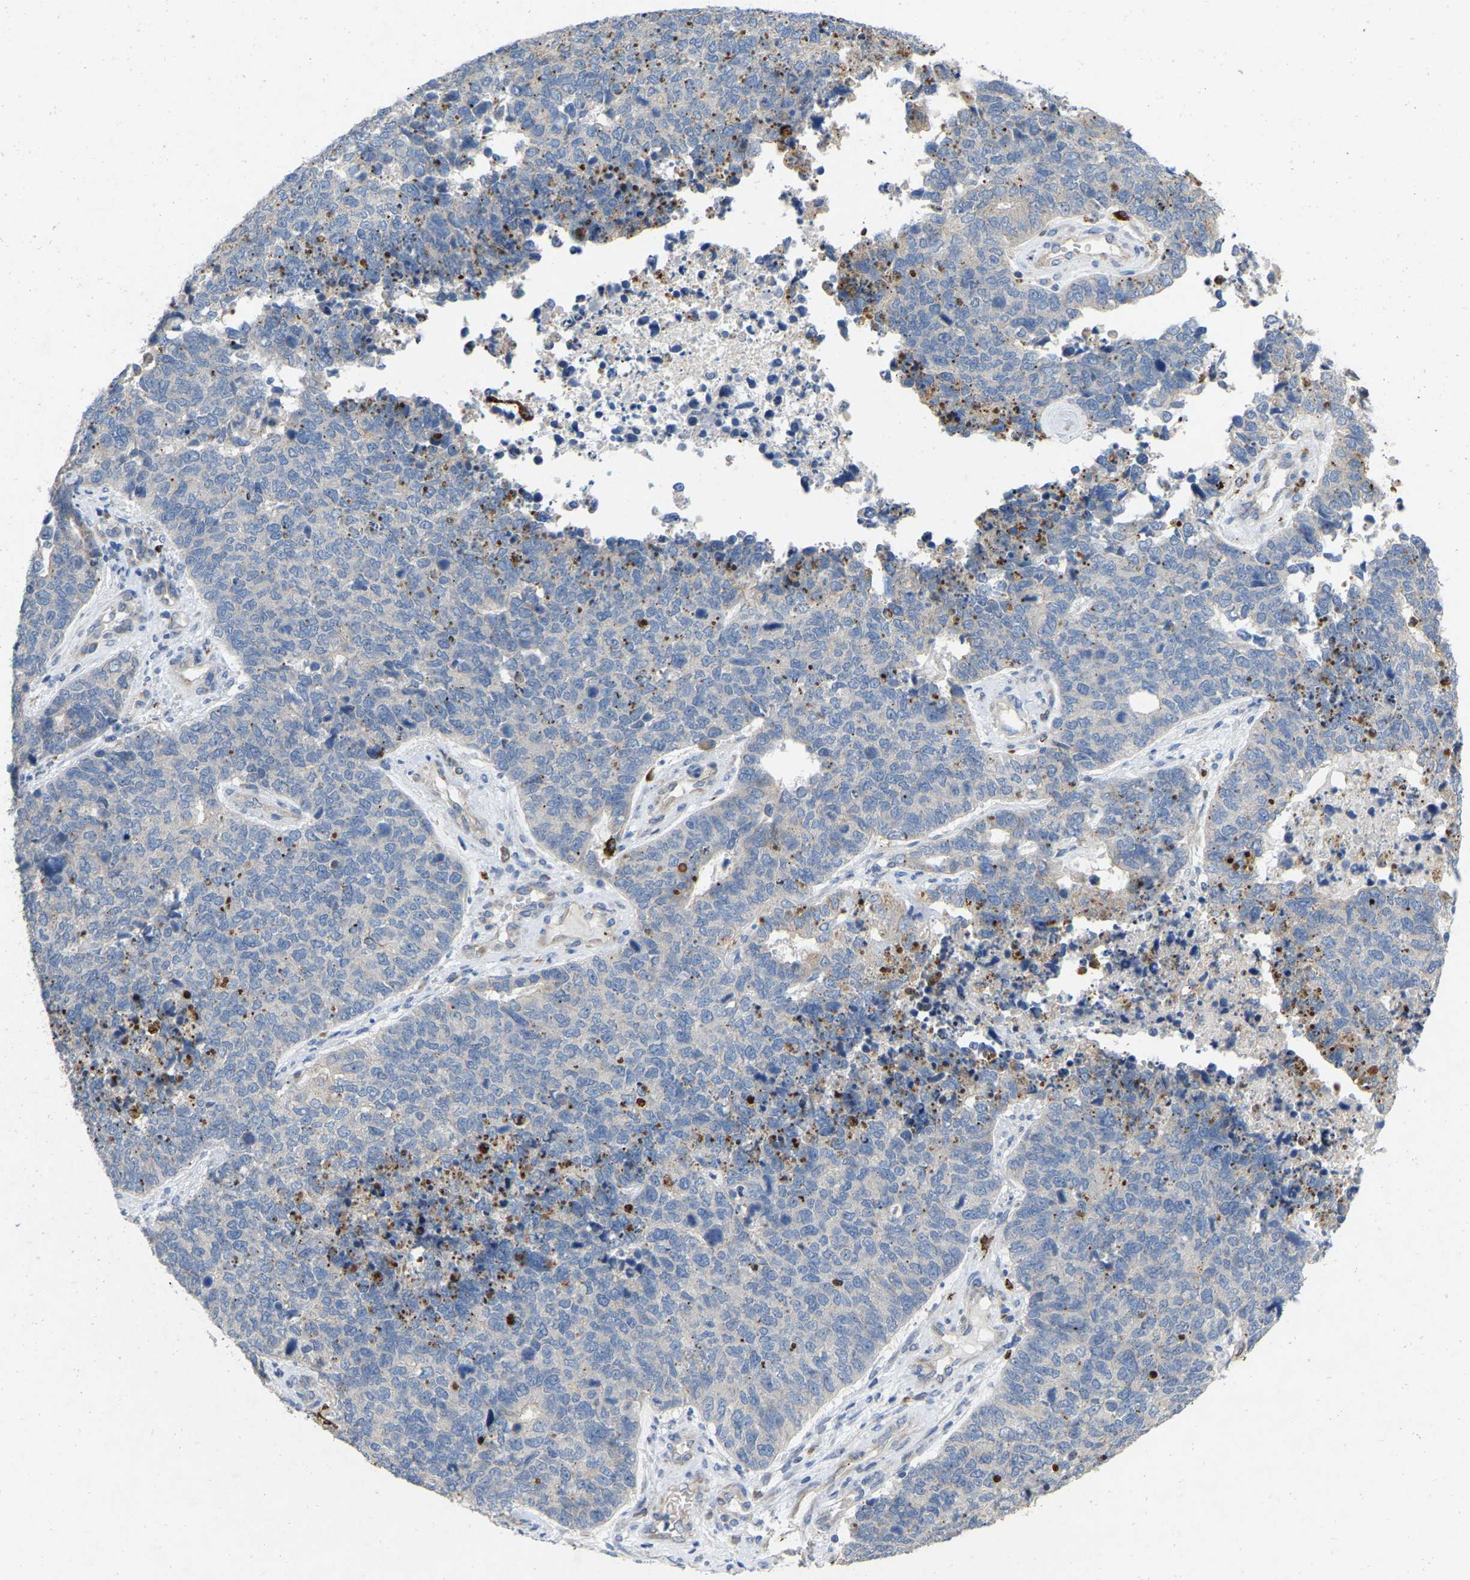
{"staining": {"intensity": "negative", "quantity": "none", "location": "none"}, "tissue": "cervical cancer", "cell_type": "Tumor cells", "image_type": "cancer", "snomed": [{"axis": "morphology", "description": "Squamous cell carcinoma, NOS"}, {"axis": "topography", "description": "Cervix"}], "caption": "A histopathology image of human cervical cancer is negative for staining in tumor cells.", "gene": "RHEB", "patient": {"sex": "female", "age": 63}}